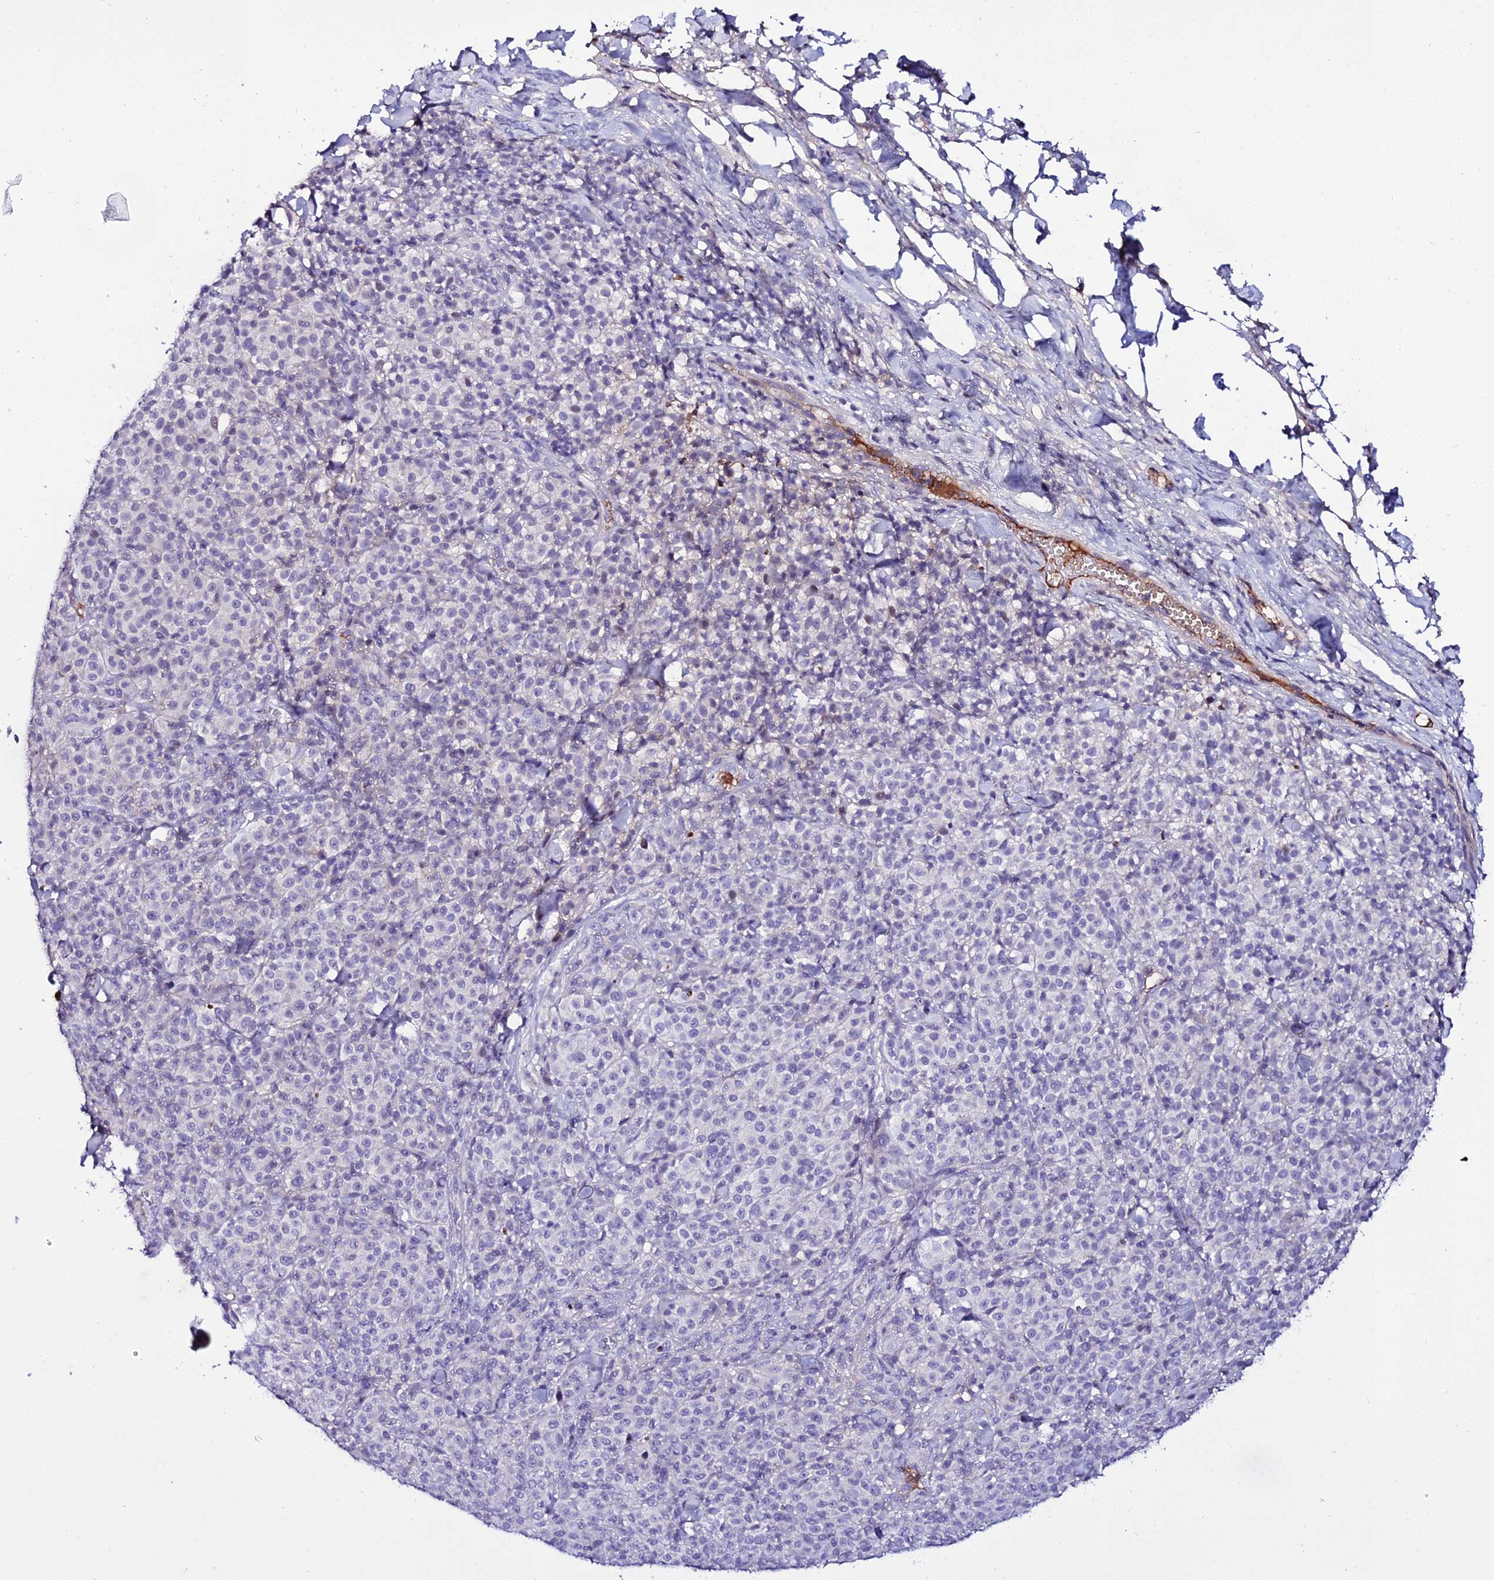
{"staining": {"intensity": "negative", "quantity": "none", "location": "none"}, "tissue": "melanoma", "cell_type": "Tumor cells", "image_type": "cancer", "snomed": [{"axis": "morphology", "description": "Normal tissue, NOS"}, {"axis": "morphology", "description": "Malignant melanoma, NOS"}, {"axis": "topography", "description": "Skin"}], "caption": "High magnification brightfield microscopy of melanoma stained with DAB (3,3'-diaminobenzidine) (brown) and counterstained with hematoxylin (blue): tumor cells show no significant expression.", "gene": "DEFB132", "patient": {"sex": "female", "age": 34}}